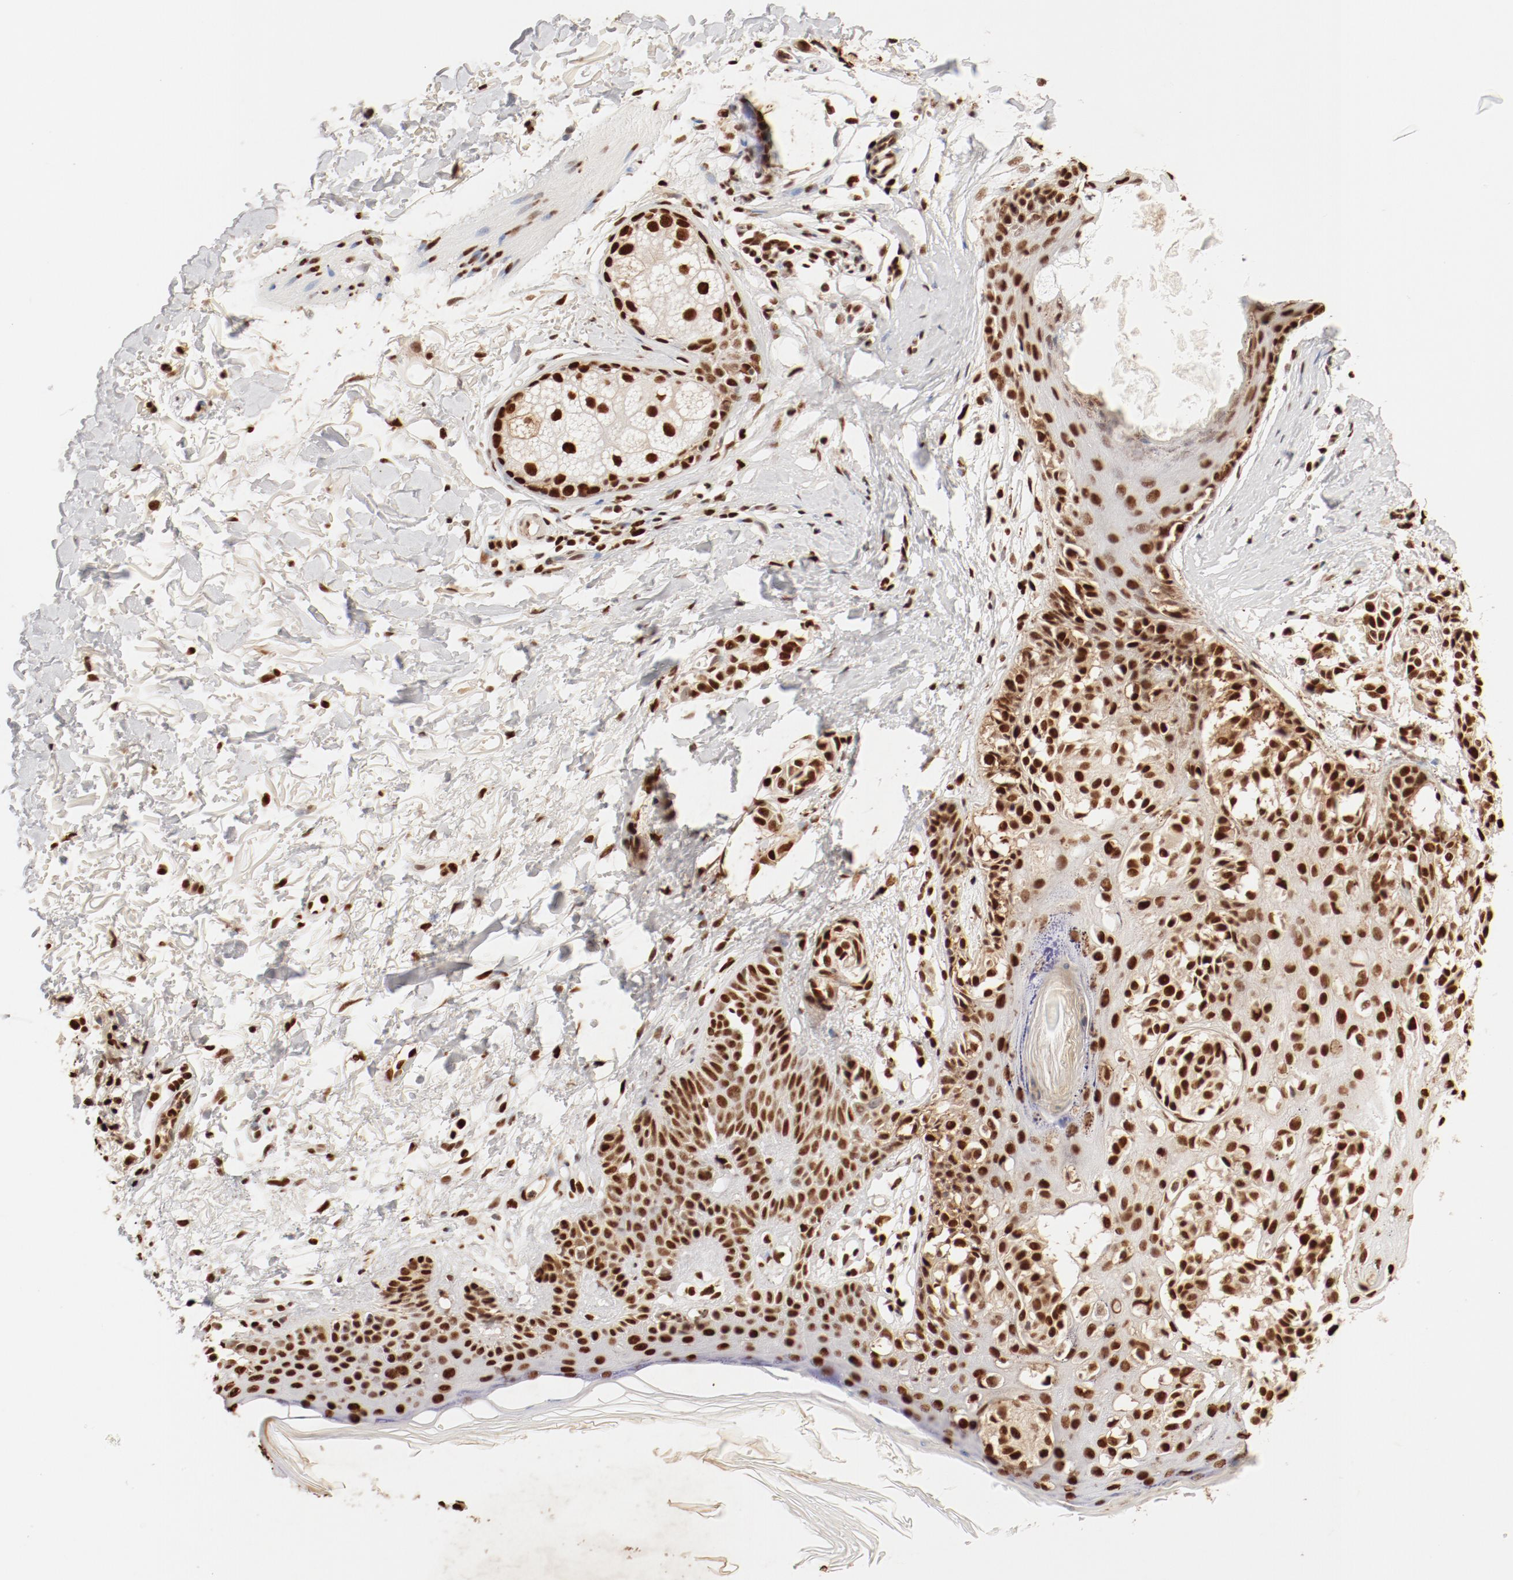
{"staining": {"intensity": "strong", "quantity": ">75%", "location": "nuclear"}, "tissue": "melanoma", "cell_type": "Tumor cells", "image_type": "cancer", "snomed": [{"axis": "morphology", "description": "Malignant melanoma, NOS"}, {"axis": "topography", "description": "Skin"}], "caption": "Melanoma stained with a protein marker shows strong staining in tumor cells.", "gene": "FAM50A", "patient": {"sex": "male", "age": 76}}